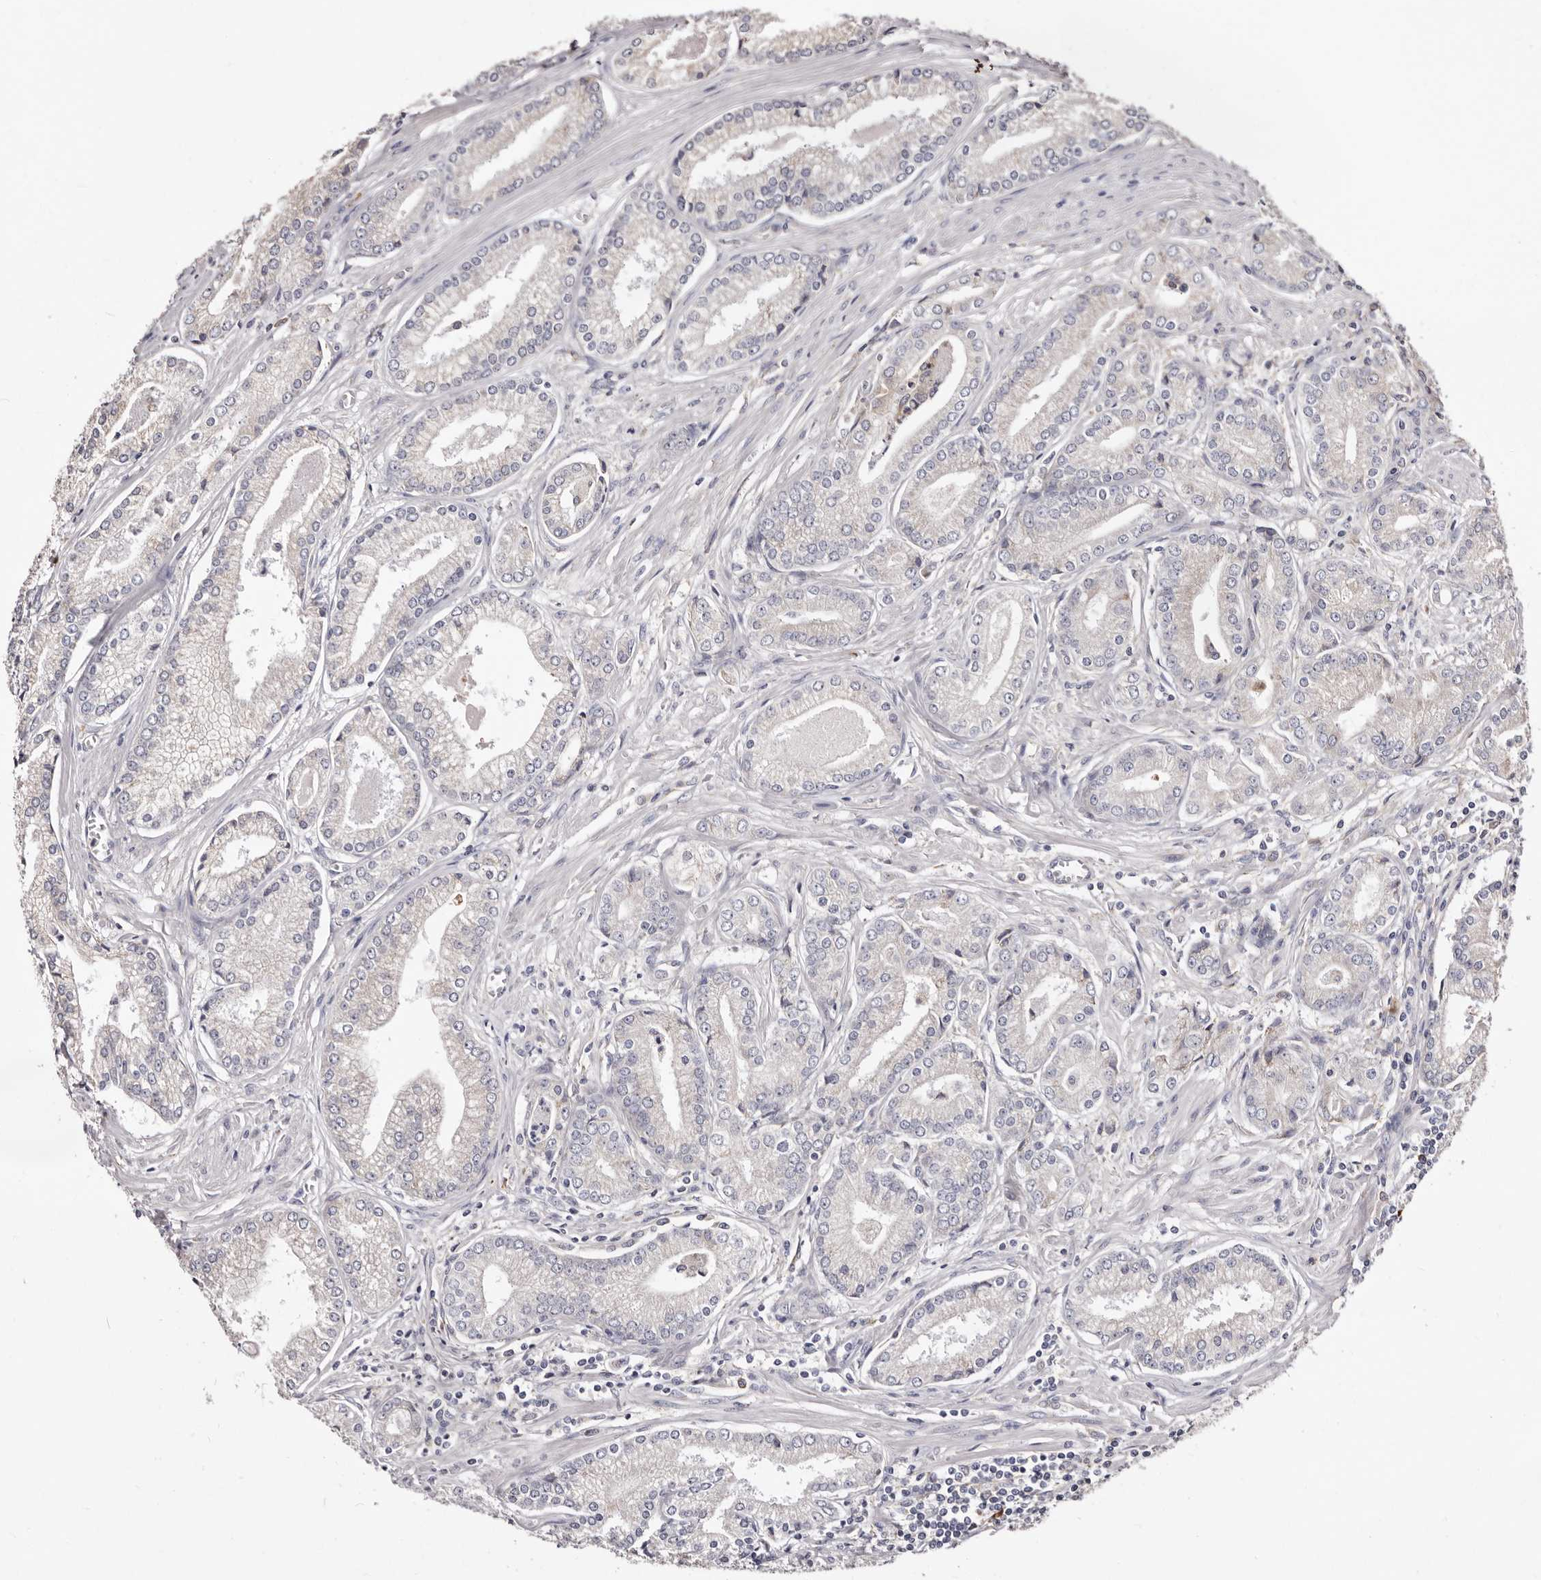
{"staining": {"intensity": "negative", "quantity": "none", "location": "none"}, "tissue": "prostate cancer", "cell_type": "Tumor cells", "image_type": "cancer", "snomed": [{"axis": "morphology", "description": "Adenocarcinoma, Low grade"}, {"axis": "topography", "description": "Prostate"}], "caption": "This histopathology image is of adenocarcinoma (low-grade) (prostate) stained with IHC to label a protein in brown with the nuclei are counter-stained blue. There is no expression in tumor cells.", "gene": "ACBD6", "patient": {"sex": "male", "age": 54}}